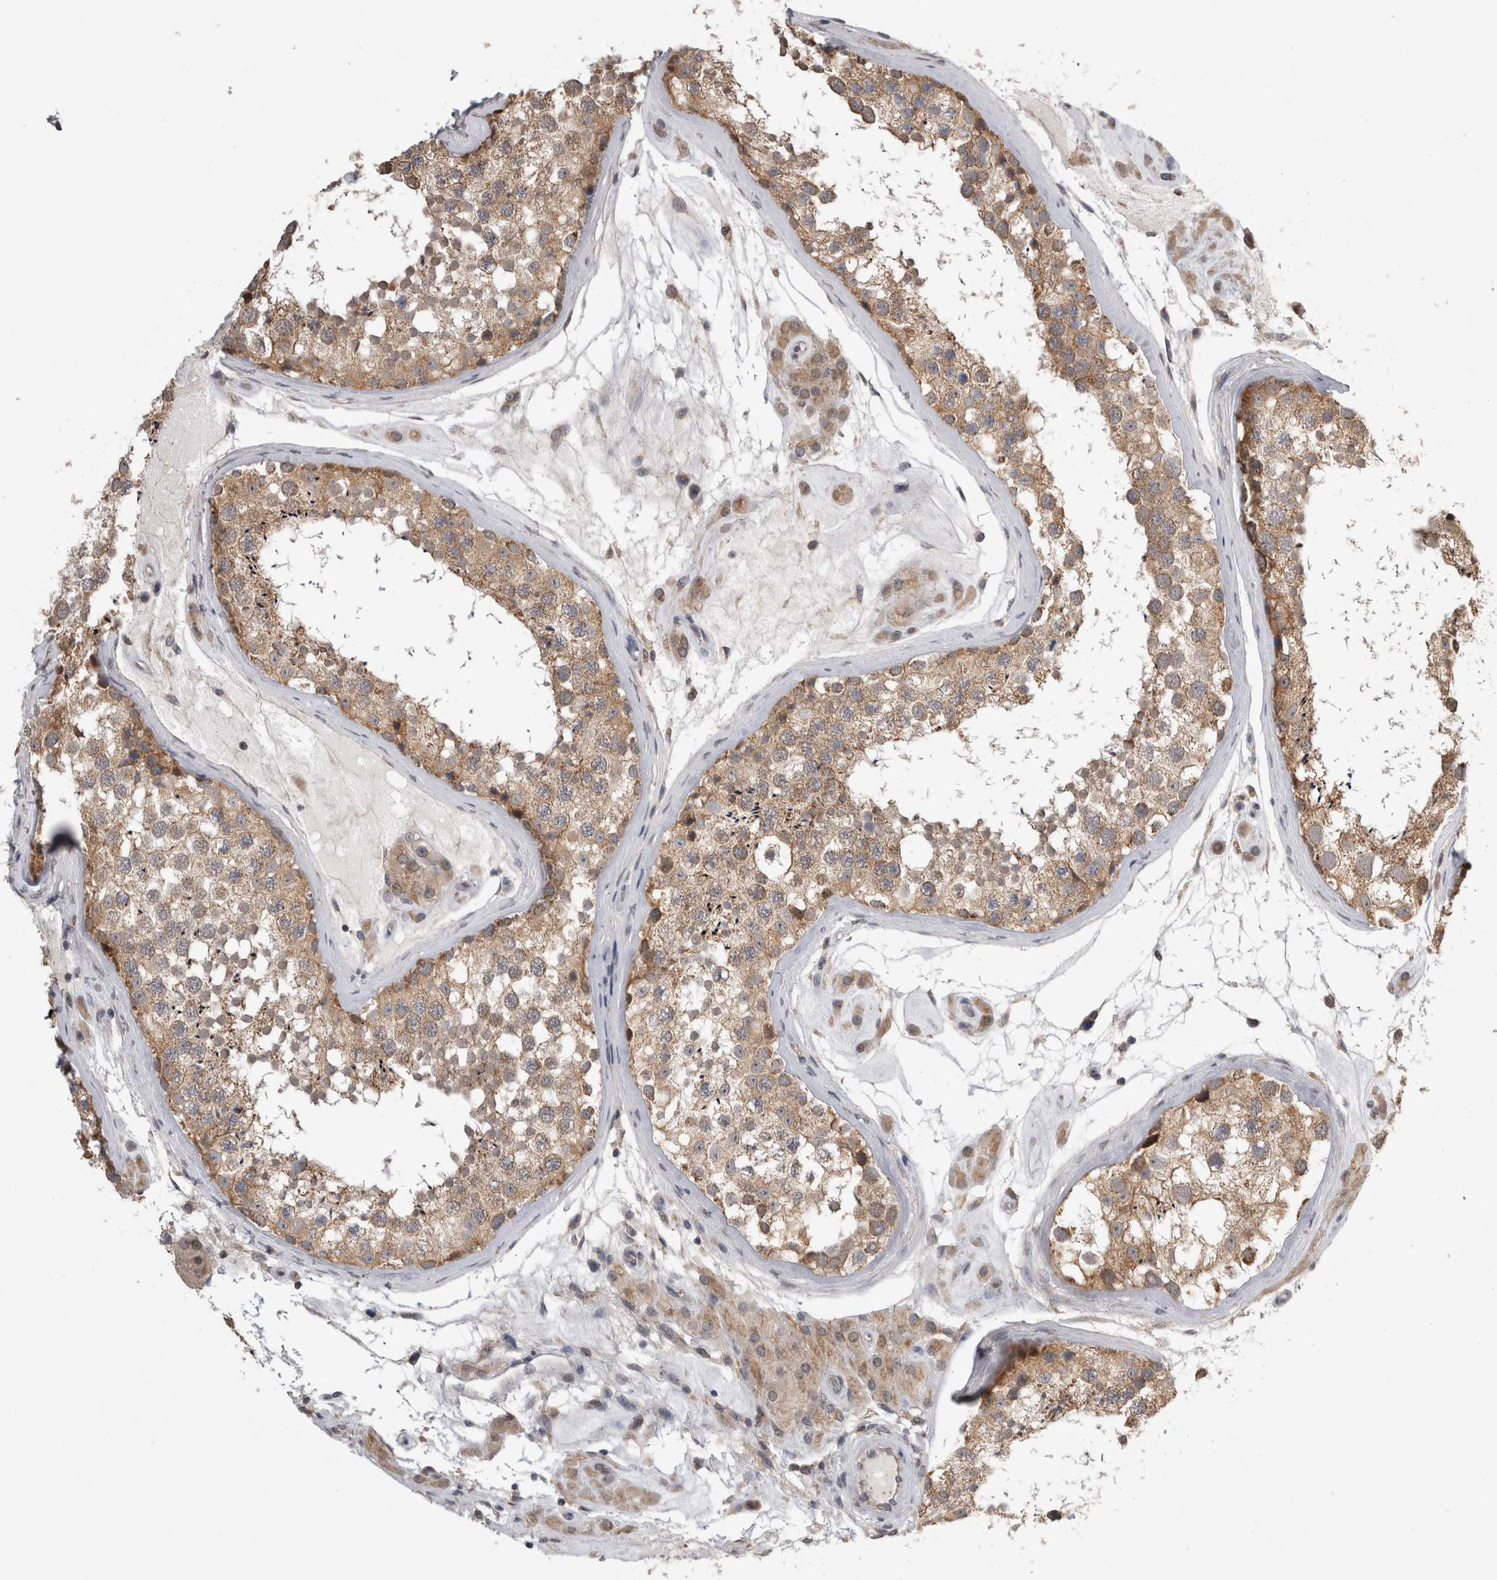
{"staining": {"intensity": "moderate", "quantity": ">75%", "location": "cytoplasmic/membranous"}, "tissue": "testis", "cell_type": "Cells in seminiferous ducts", "image_type": "normal", "snomed": [{"axis": "morphology", "description": "Normal tissue, NOS"}, {"axis": "topography", "description": "Testis"}], "caption": "Normal testis was stained to show a protein in brown. There is medium levels of moderate cytoplasmic/membranous staining in approximately >75% of cells in seminiferous ducts.", "gene": "ARHGAP29", "patient": {"sex": "male", "age": 46}}